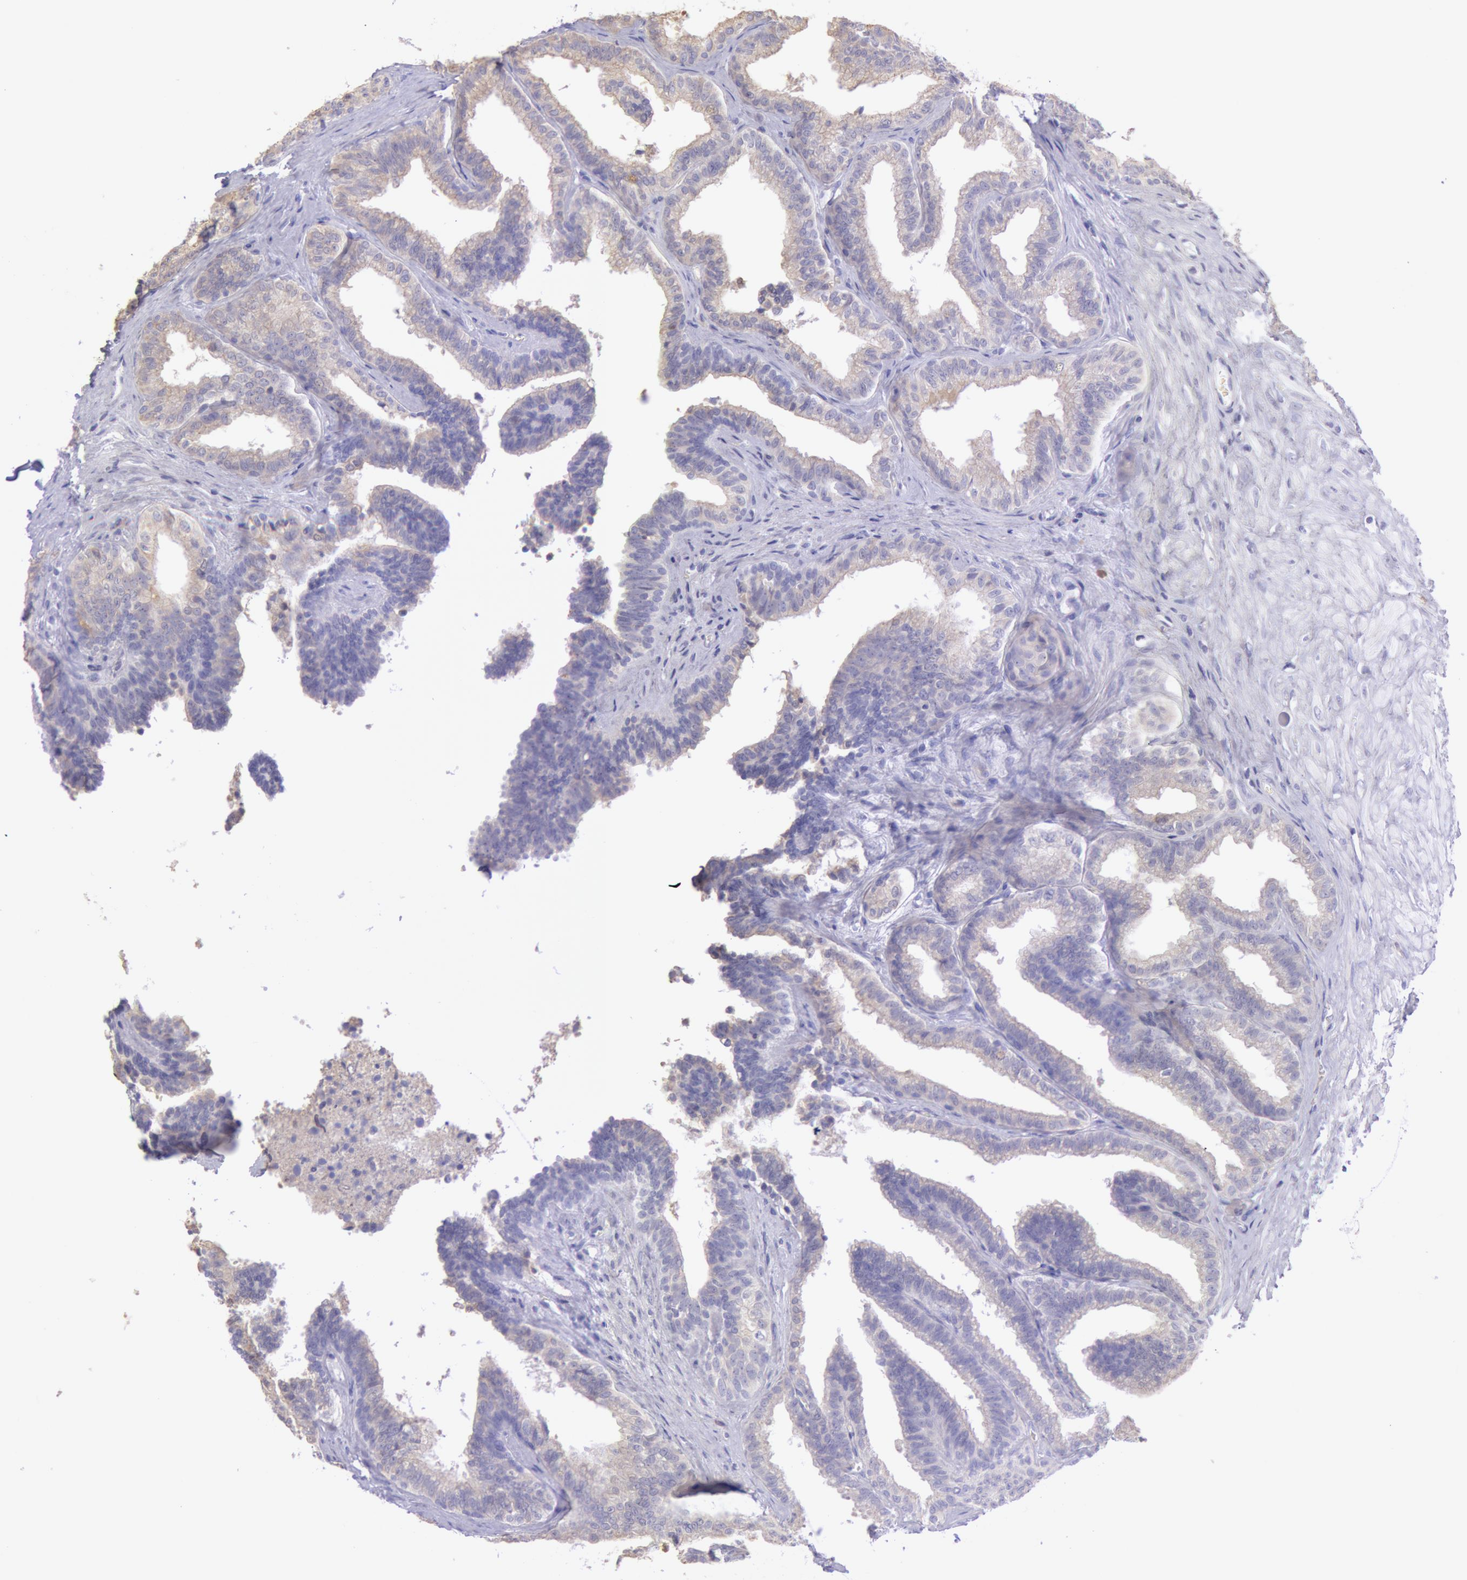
{"staining": {"intensity": "negative", "quantity": "none", "location": "none"}, "tissue": "seminal vesicle", "cell_type": "Glandular cells", "image_type": "normal", "snomed": [{"axis": "morphology", "description": "Normal tissue, NOS"}, {"axis": "topography", "description": "Seminal veicle"}], "caption": "Micrograph shows no protein expression in glandular cells of benign seminal vesicle.", "gene": "MYH1", "patient": {"sex": "male", "age": 26}}